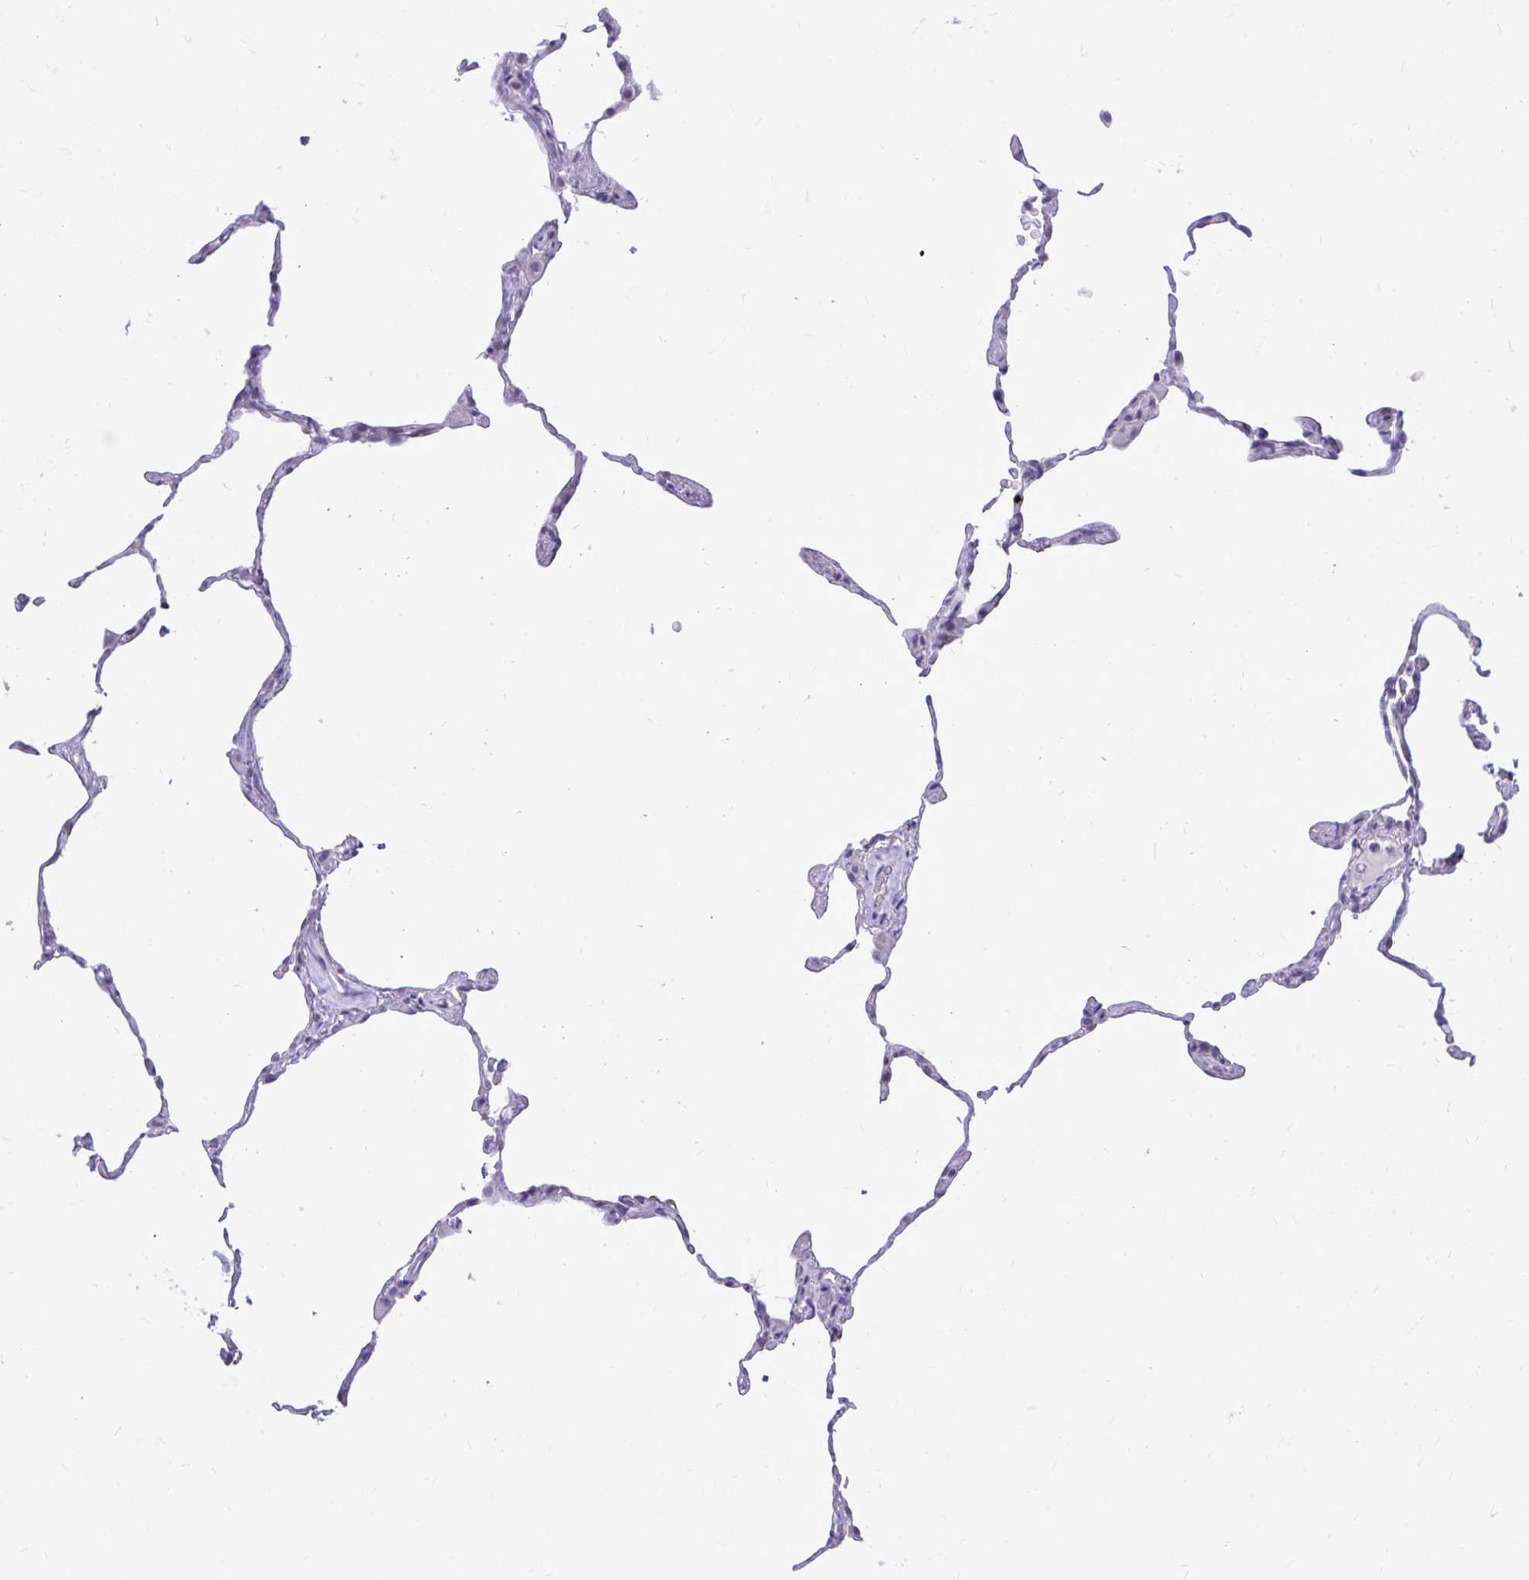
{"staining": {"intensity": "negative", "quantity": "none", "location": "none"}, "tissue": "lung", "cell_type": "Alveolar cells", "image_type": "normal", "snomed": [{"axis": "morphology", "description": "Normal tissue, NOS"}, {"axis": "topography", "description": "Lung"}], "caption": "Histopathology image shows no significant protein staining in alveolar cells of benign lung.", "gene": "GABRA1", "patient": {"sex": "female", "age": 57}}